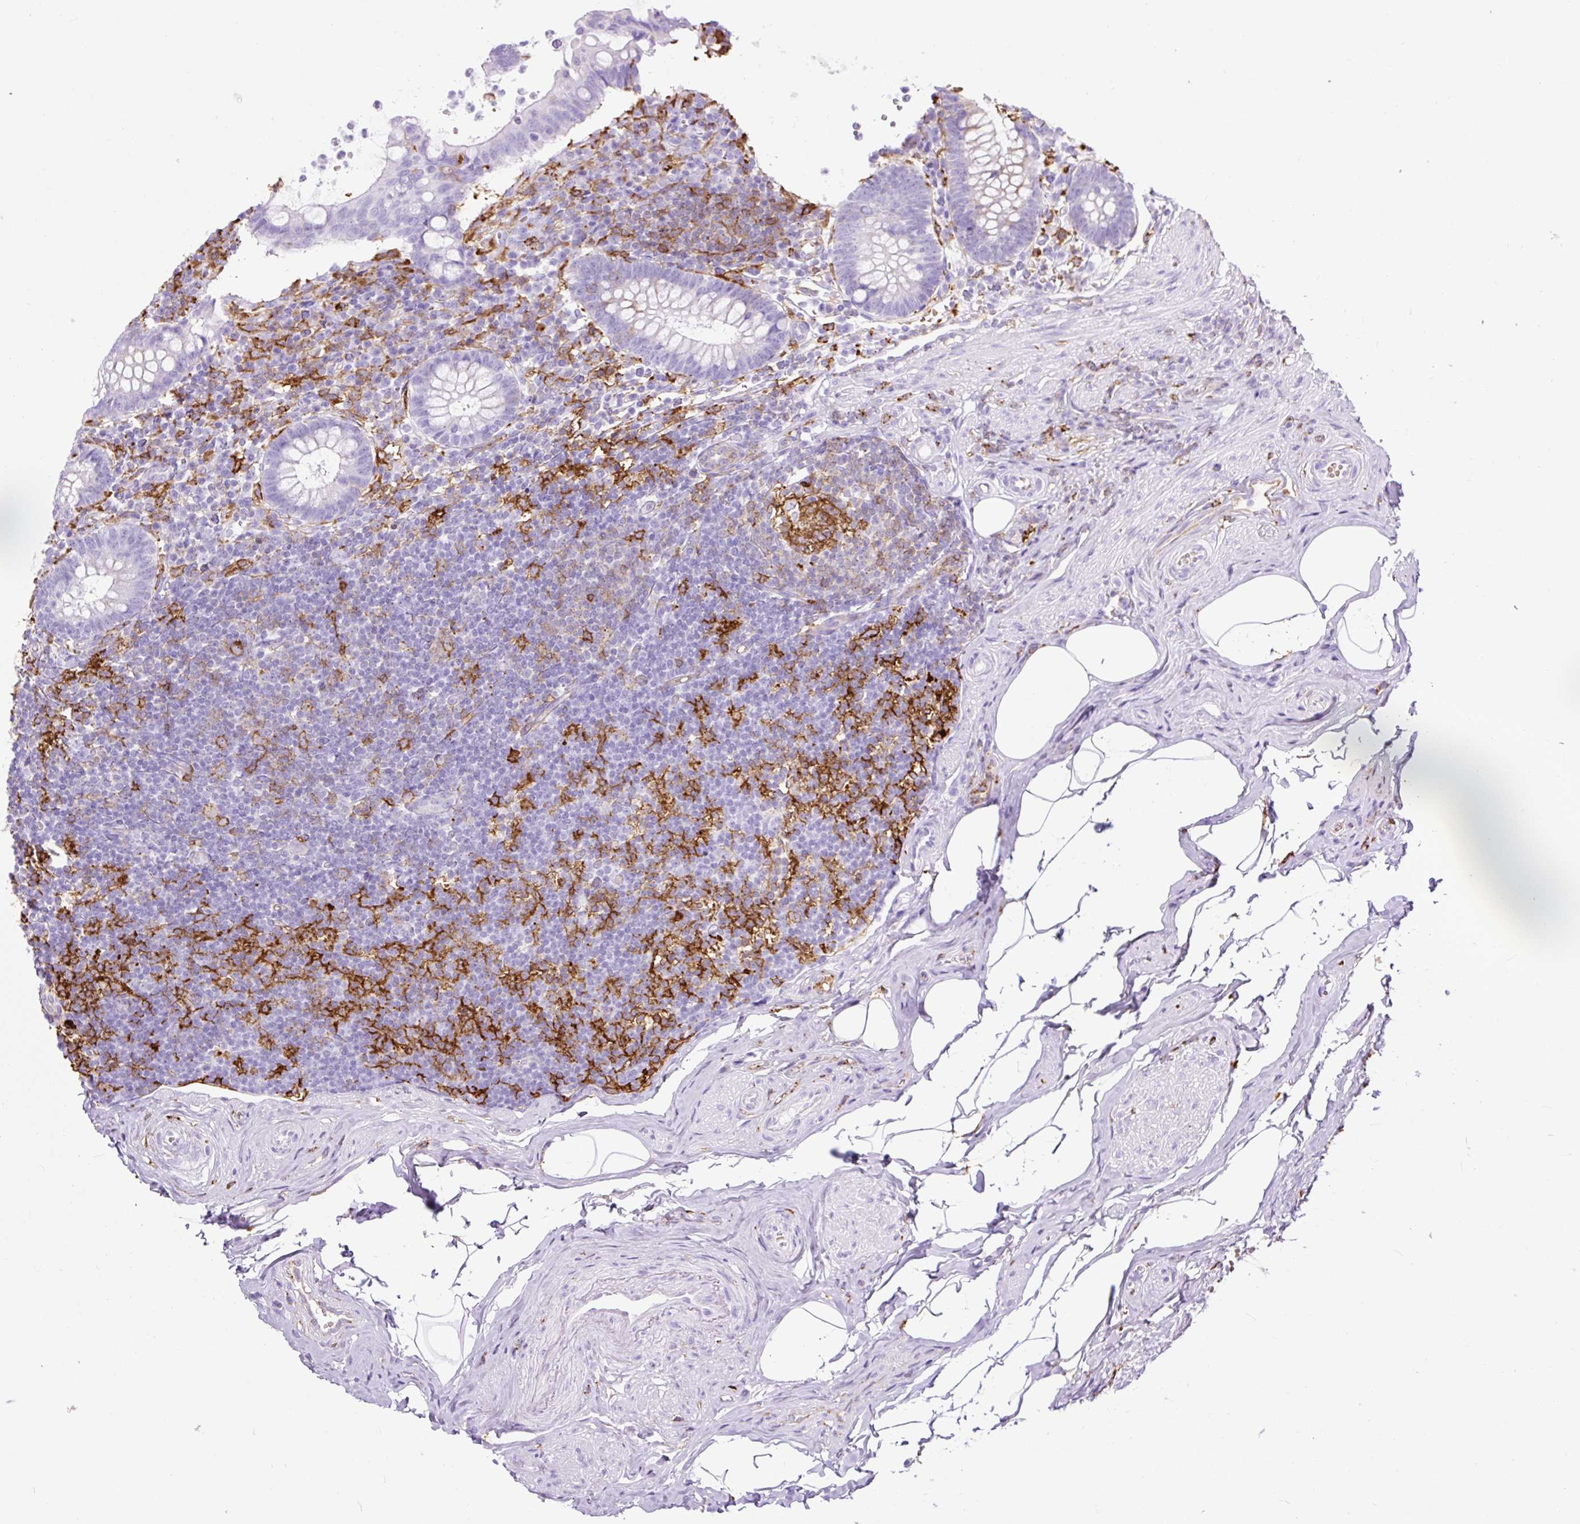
{"staining": {"intensity": "negative", "quantity": "none", "location": "none"}, "tissue": "appendix", "cell_type": "Glandular cells", "image_type": "normal", "snomed": [{"axis": "morphology", "description": "Normal tissue, NOS"}, {"axis": "topography", "description": "Appendix"}], "caption": "Immunohistochemistry (IHC) micrograph of normal appendix: human appendix stained with DAB displays no significant protein positivity in glandular cells. (Brightfield microscopy of DAB immunohistochemistry at high magnification).", "gene": "HLA", "patient": {"sex": "female", "age": 56}}